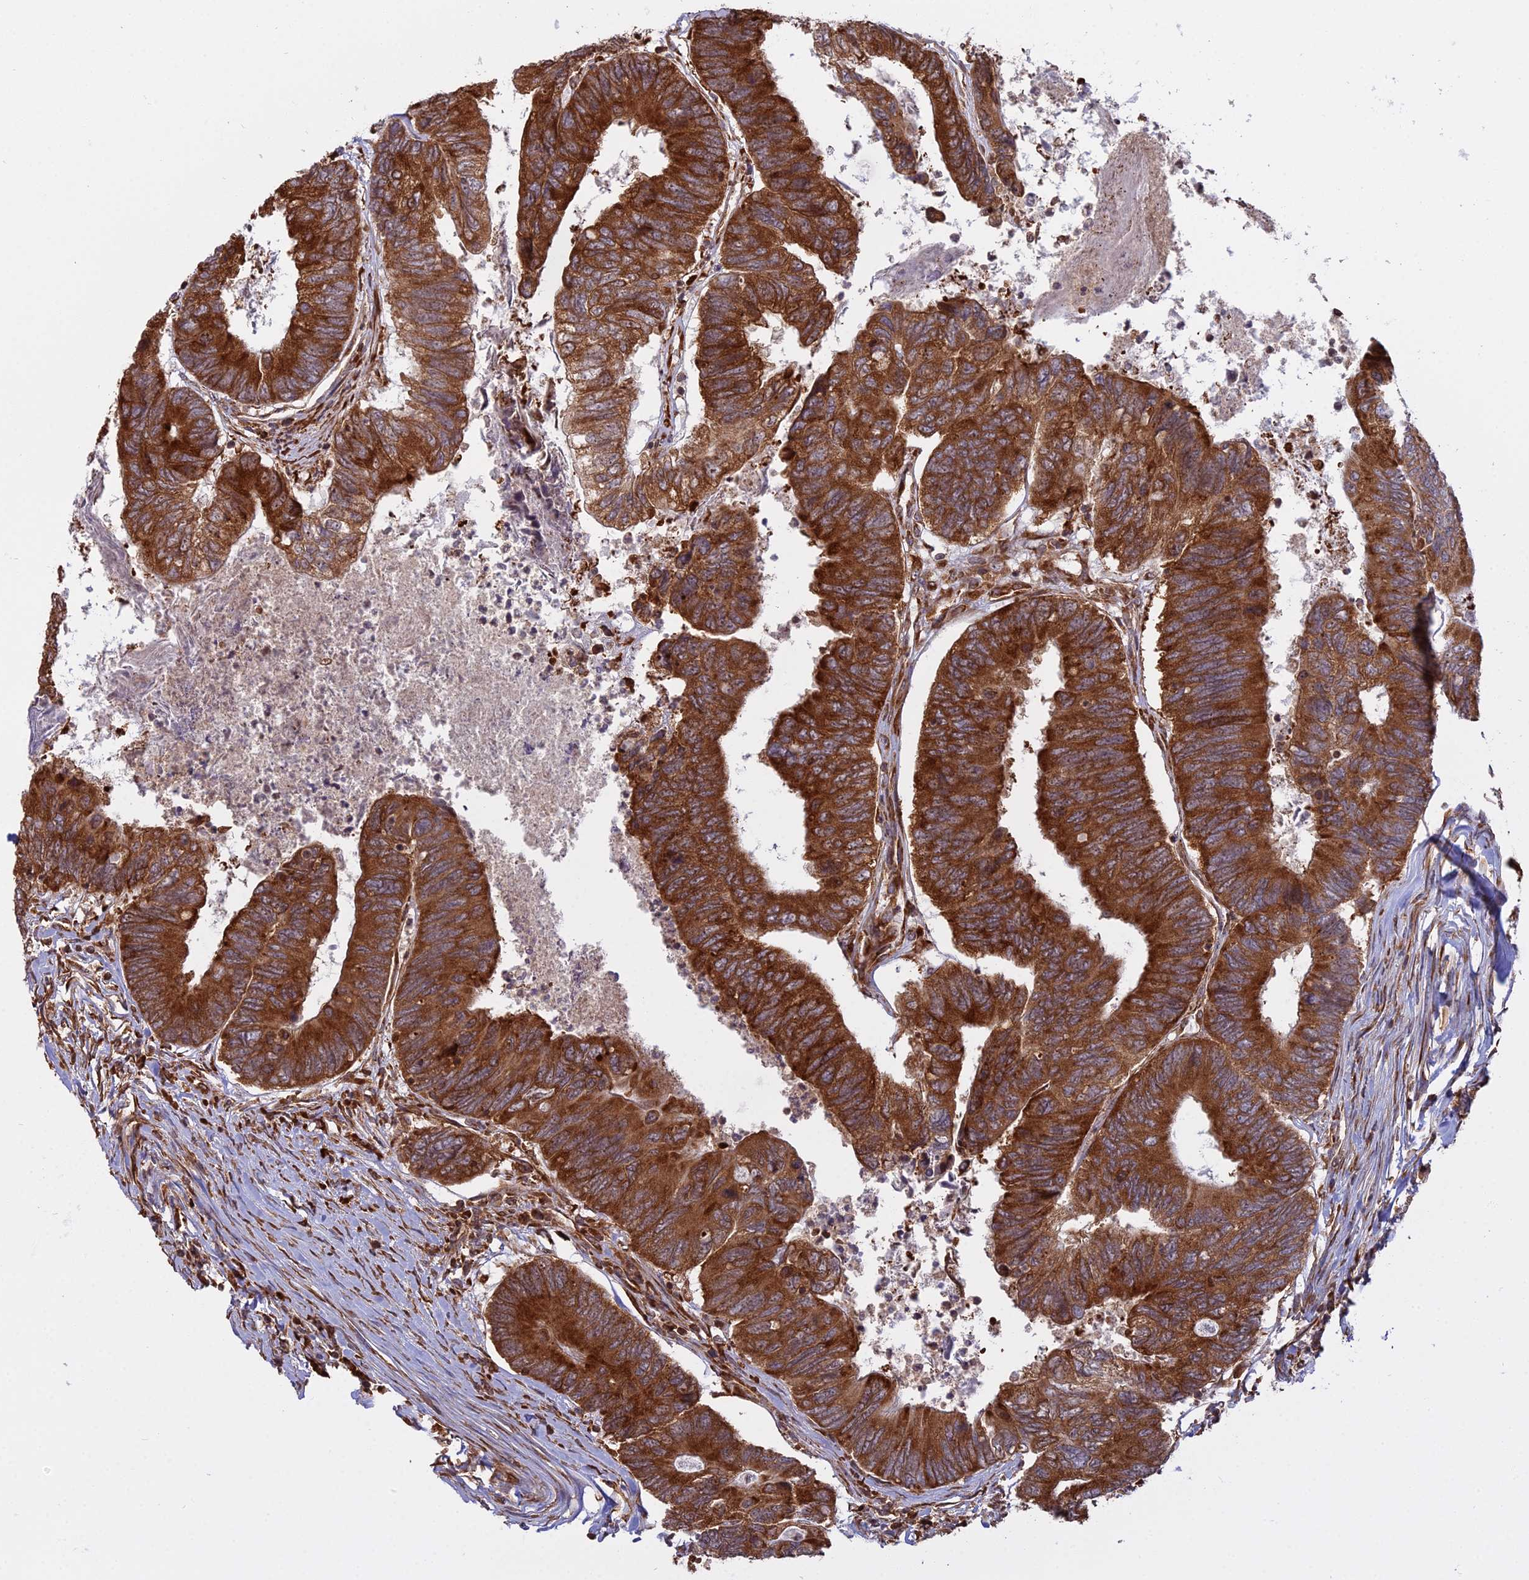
{"staining": {"intensity": "strong", "quantity": ">75%", "location": "cytoplasmic/membranous"}, "tissue": "colorectal cancer", "cell_type": "Tumor cells", "image_type": "cancer", "snomed": [{"axis": "morphology", "description": "Adenocarcinoma, NOS"}, {"axis": "topography", "description": "Colon"}], "caption": "Immunohistochemical staining of human colorectal cancer (adenocarcinoma) shows high levels of strong cytoplasmic/membranous protein staining in about >75% of tumor cells. The protein of interest is stained brown, and the nuclei are stained in blue (DAB IHC with brightfield microscopy, high magnification).", "gene": "RPL26", "patient": {"sex": "female", "age": 67}}